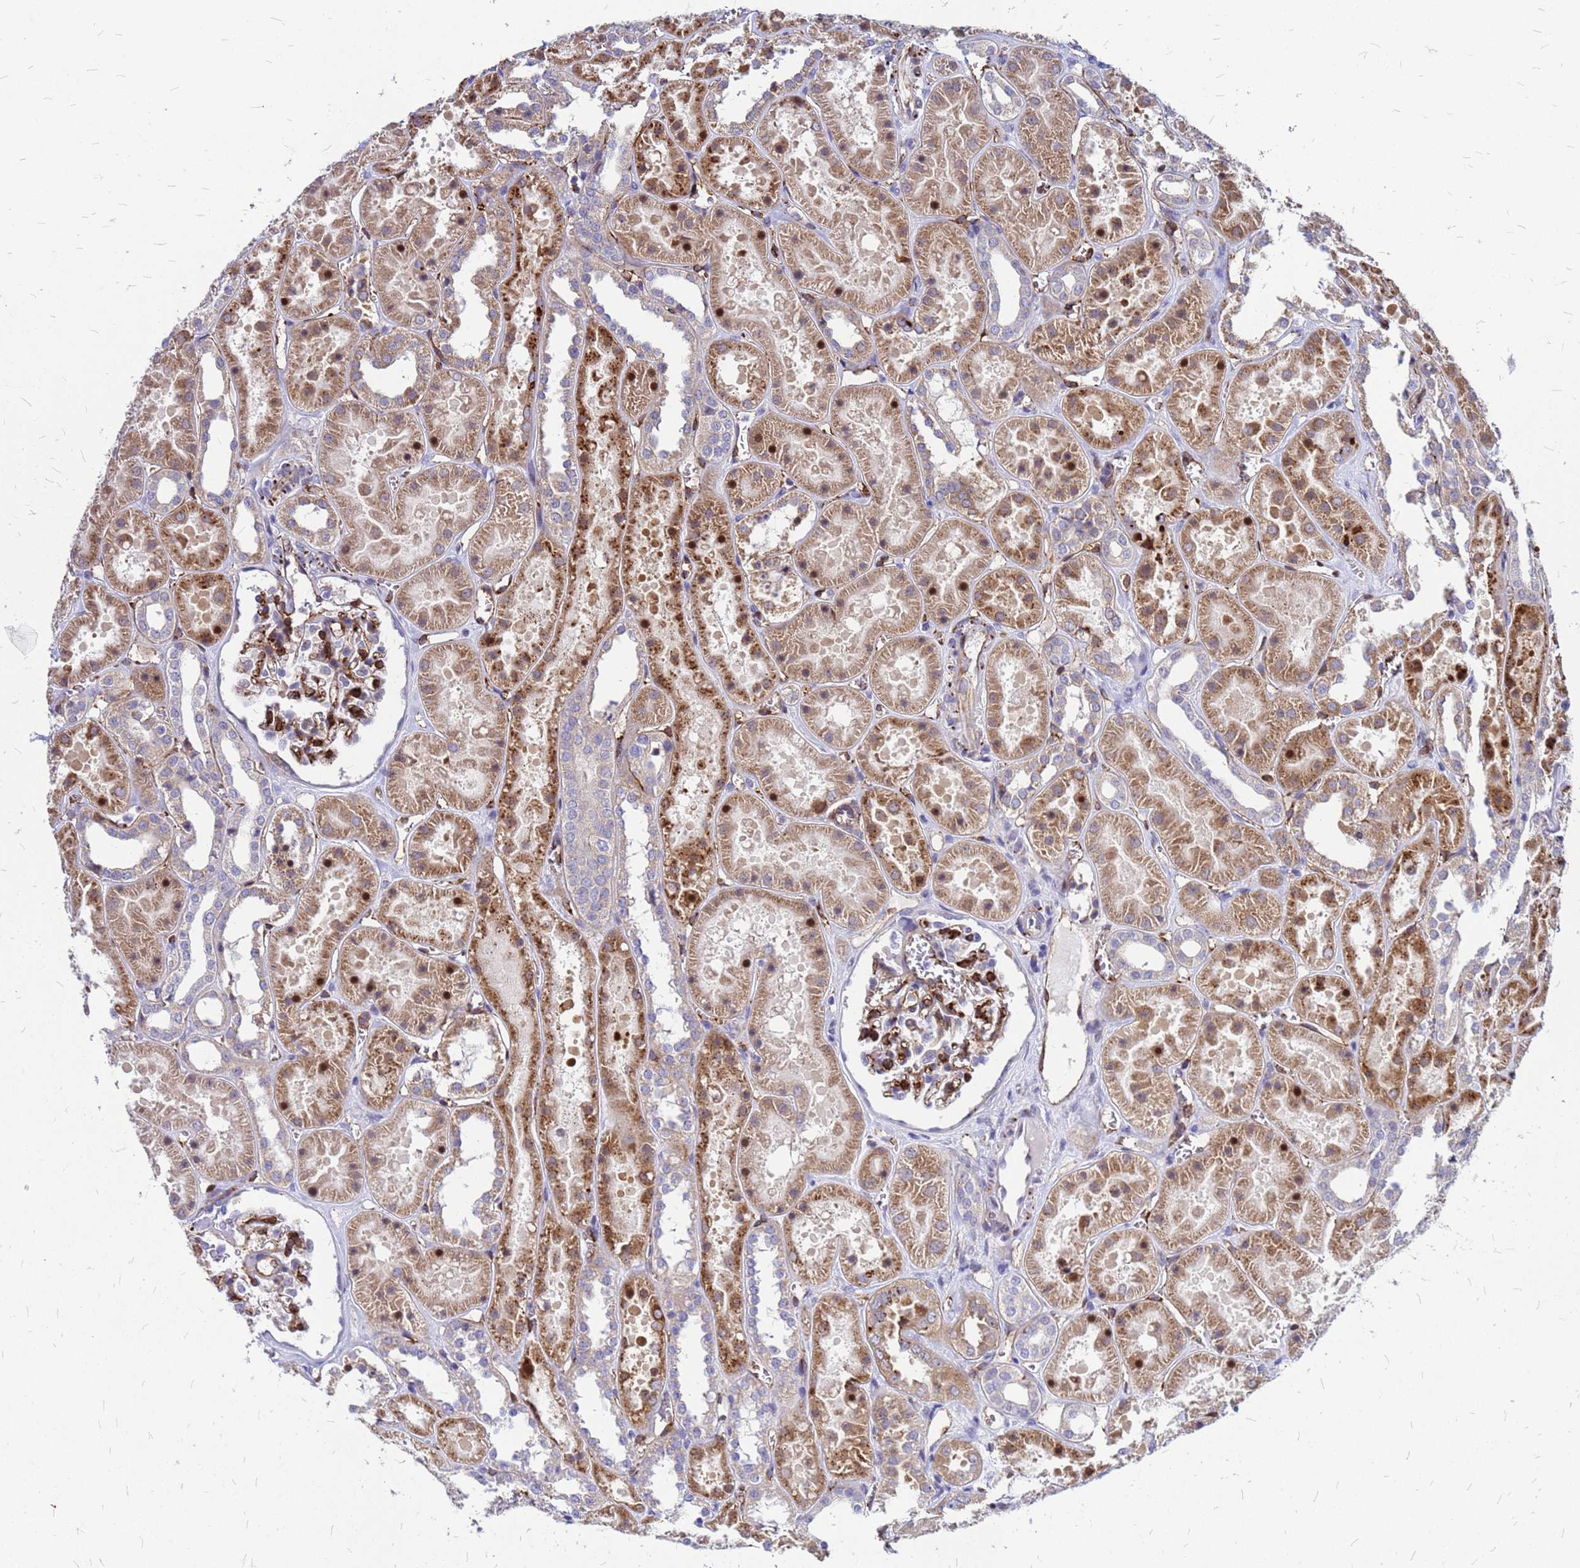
{"staining": {"intensity": "strong", "quantity": "25%-75%", "location": "cytoplasmic/membranous,nuclear"}, "tissue": "kidney", "cell_type": "Cells in glomeruli", "image_type": "normal", "snomed": [{"axis": "morphology", "description": "Normal tissue, NOS"}, {"axis": "topography", "description": "Kidney"}], "caption": "Immunohistochemistry (IHC) (DAB) staining of unremarkable human kidney displays strong cytoplasmic/membranous,nuclear protein staining in about 25%-75% of cells in glomeruli. The staining is performed using DAB brown chromogen to label protein expression. The nuclei are counter-stained blue using hematoxylin.", "gene": "NOSTRIN", "patient": {"sex": "female", "age": 41}}